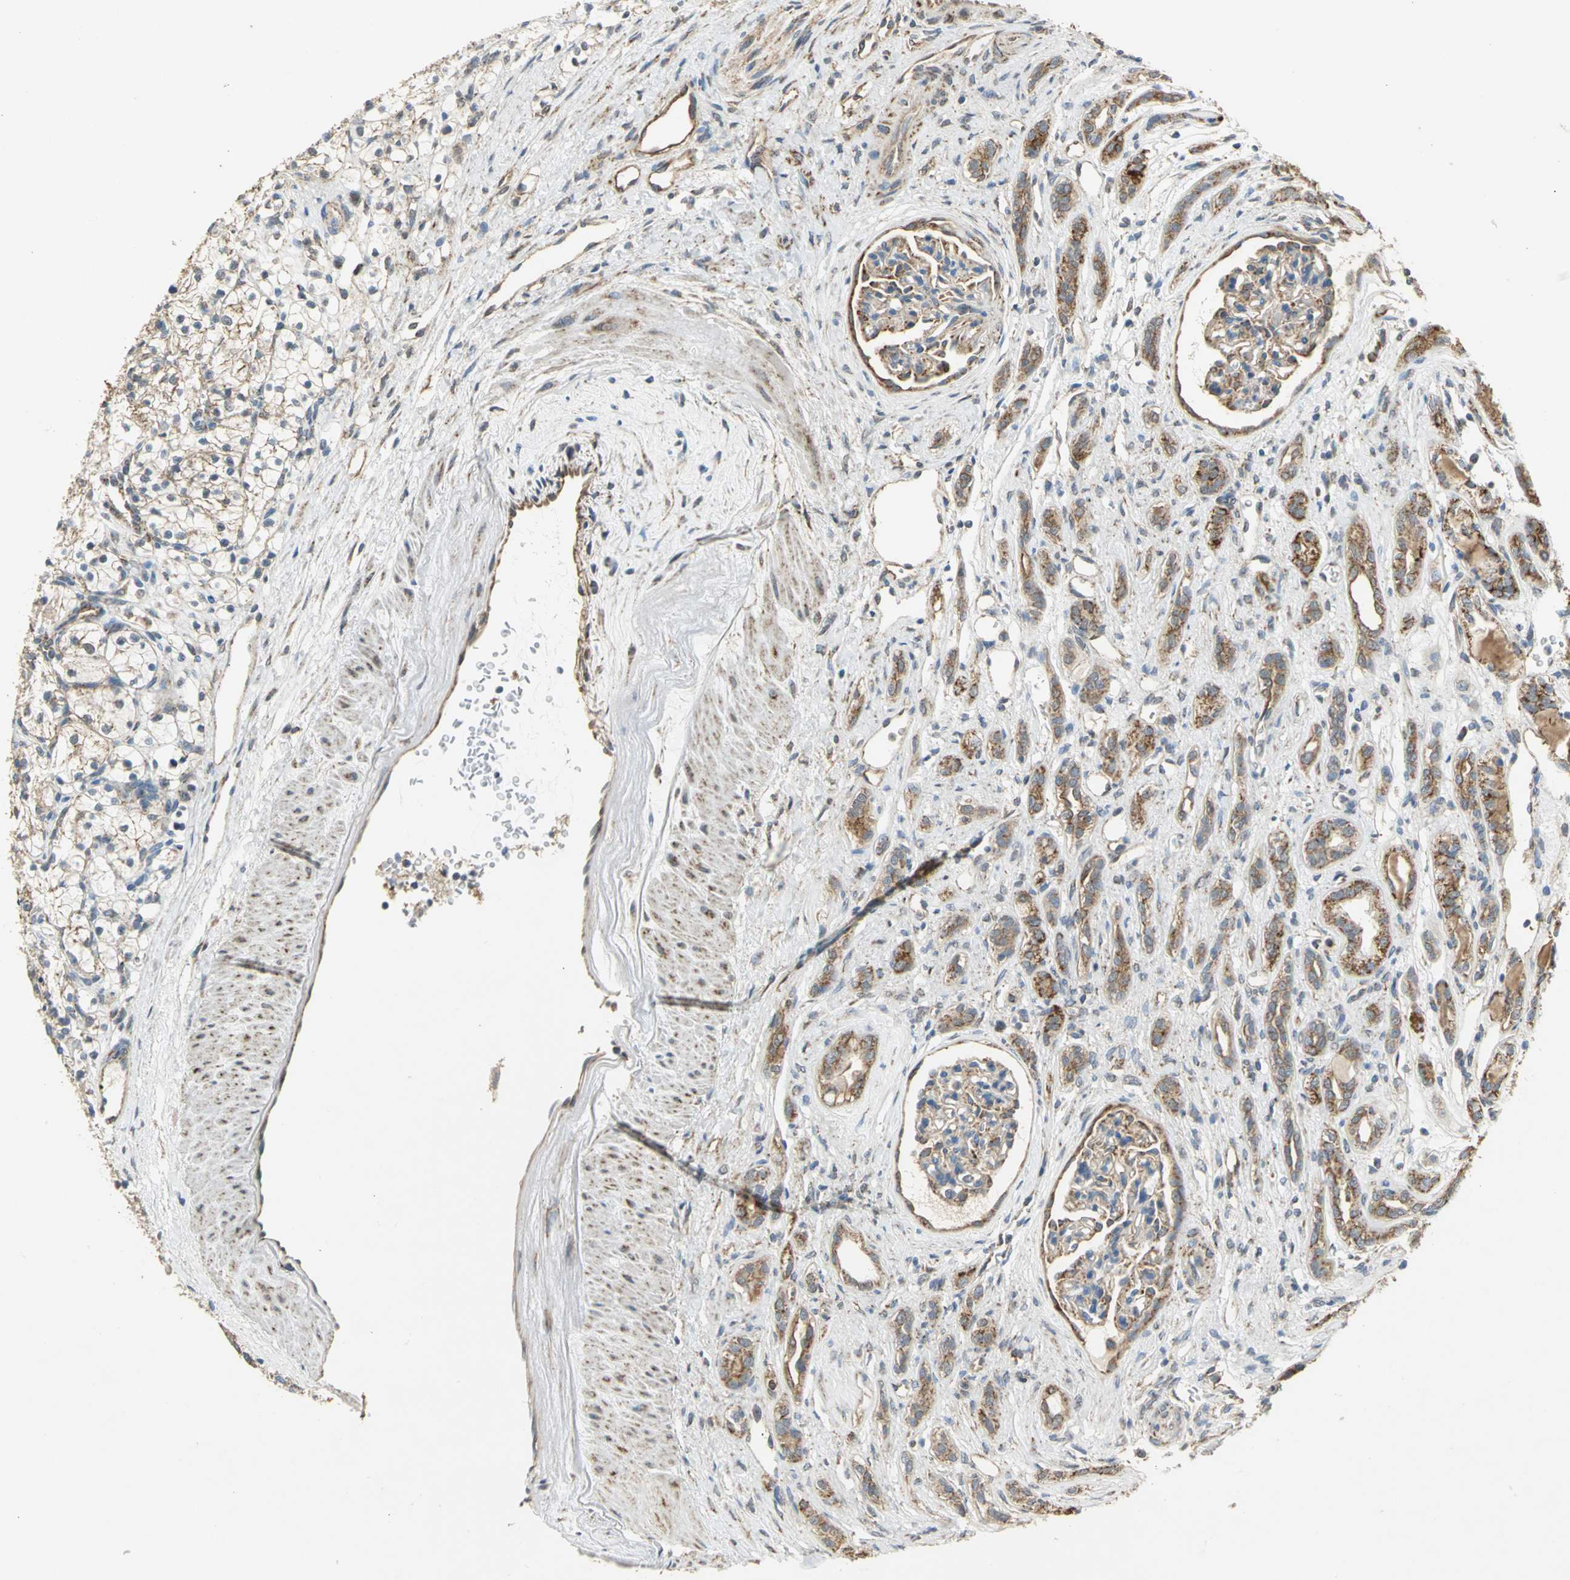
{"staining": {"intensity": "moderate", "quantity": "25%-75%", "location": "cytoplasmic/membranous"}, "tissue": "renal cancer", "cell_type": "Tumor cells", "image_type": "cancer", "snomed": [{"axis": "morphology", "description": "Adenocarcinoma, NOS"}, {"axis": "topography", "description": "Kidney"}], "caption": "This is an image of immunohistochemistry staining of renal adenocarcinoma, which shows moderate positivity in the cytoplasmic/membranous of tumor cells.", "gene": "NDUFB5", "patient": {"sex": "female", "age": 60}}